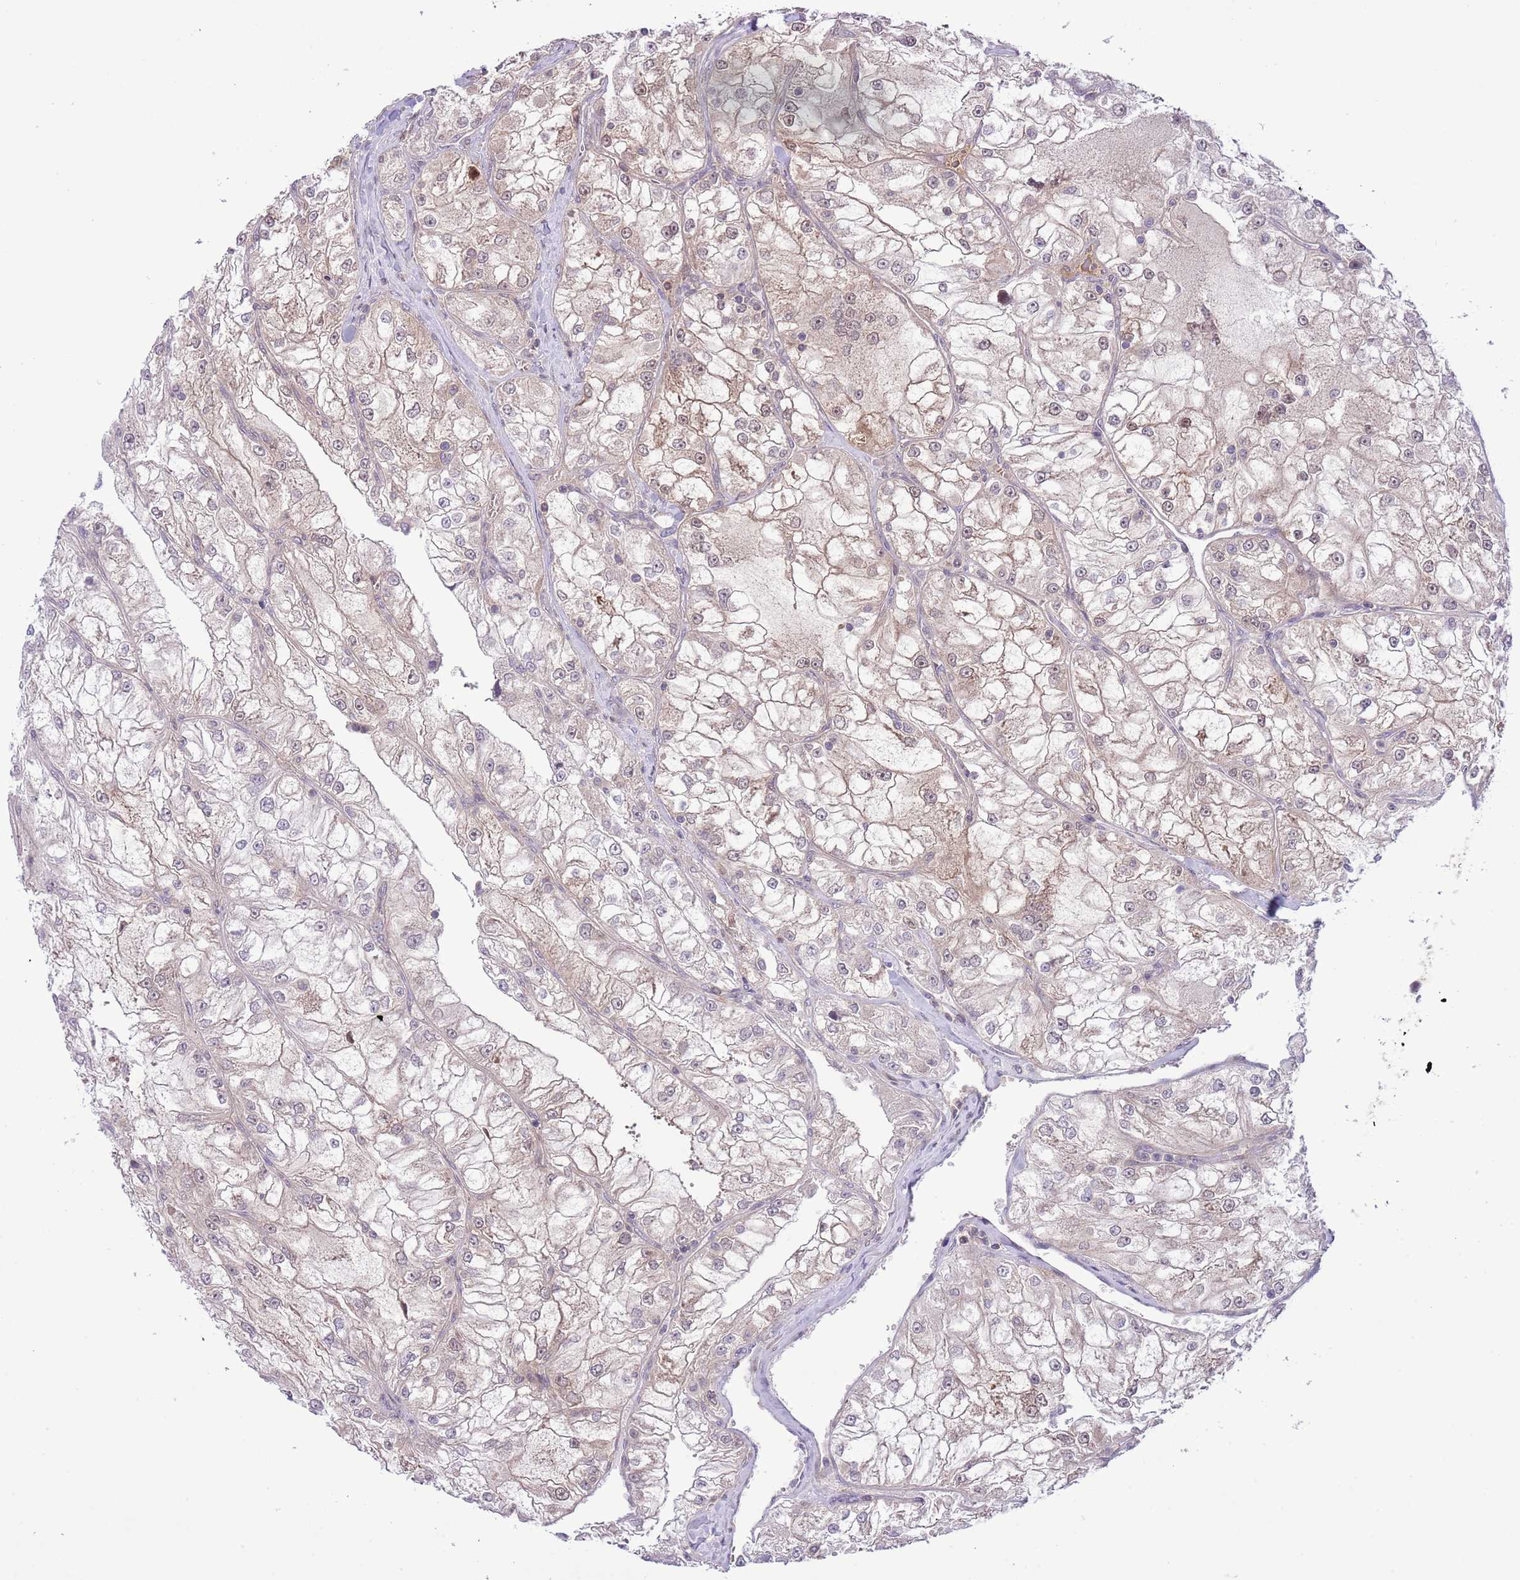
{"staining": {"intensity": "strong", "quantity": "25%-75%", "location": "cytoplasmic/membranous"}, "tissue": "renal cancer", "cell_type": "Tumor cells", "image_type": "cancer", "snomed": [{"axis": "morphology", "description": "Adenocarcinoma, NOS"}, {"axis": "topography", "description": "Kidney"}], "caption": "A high-resolution micrograph shows IHC staining of renal cancer (adenocarcinoma), which displays strong cytoplasmic/membranous staining in approximately 25%-75% of tumor cells. (Brightfield microscopy of DAB IHC at high magnification).", "gene": "HDHD2", "patient": {"sex": "female", "age": 72}}